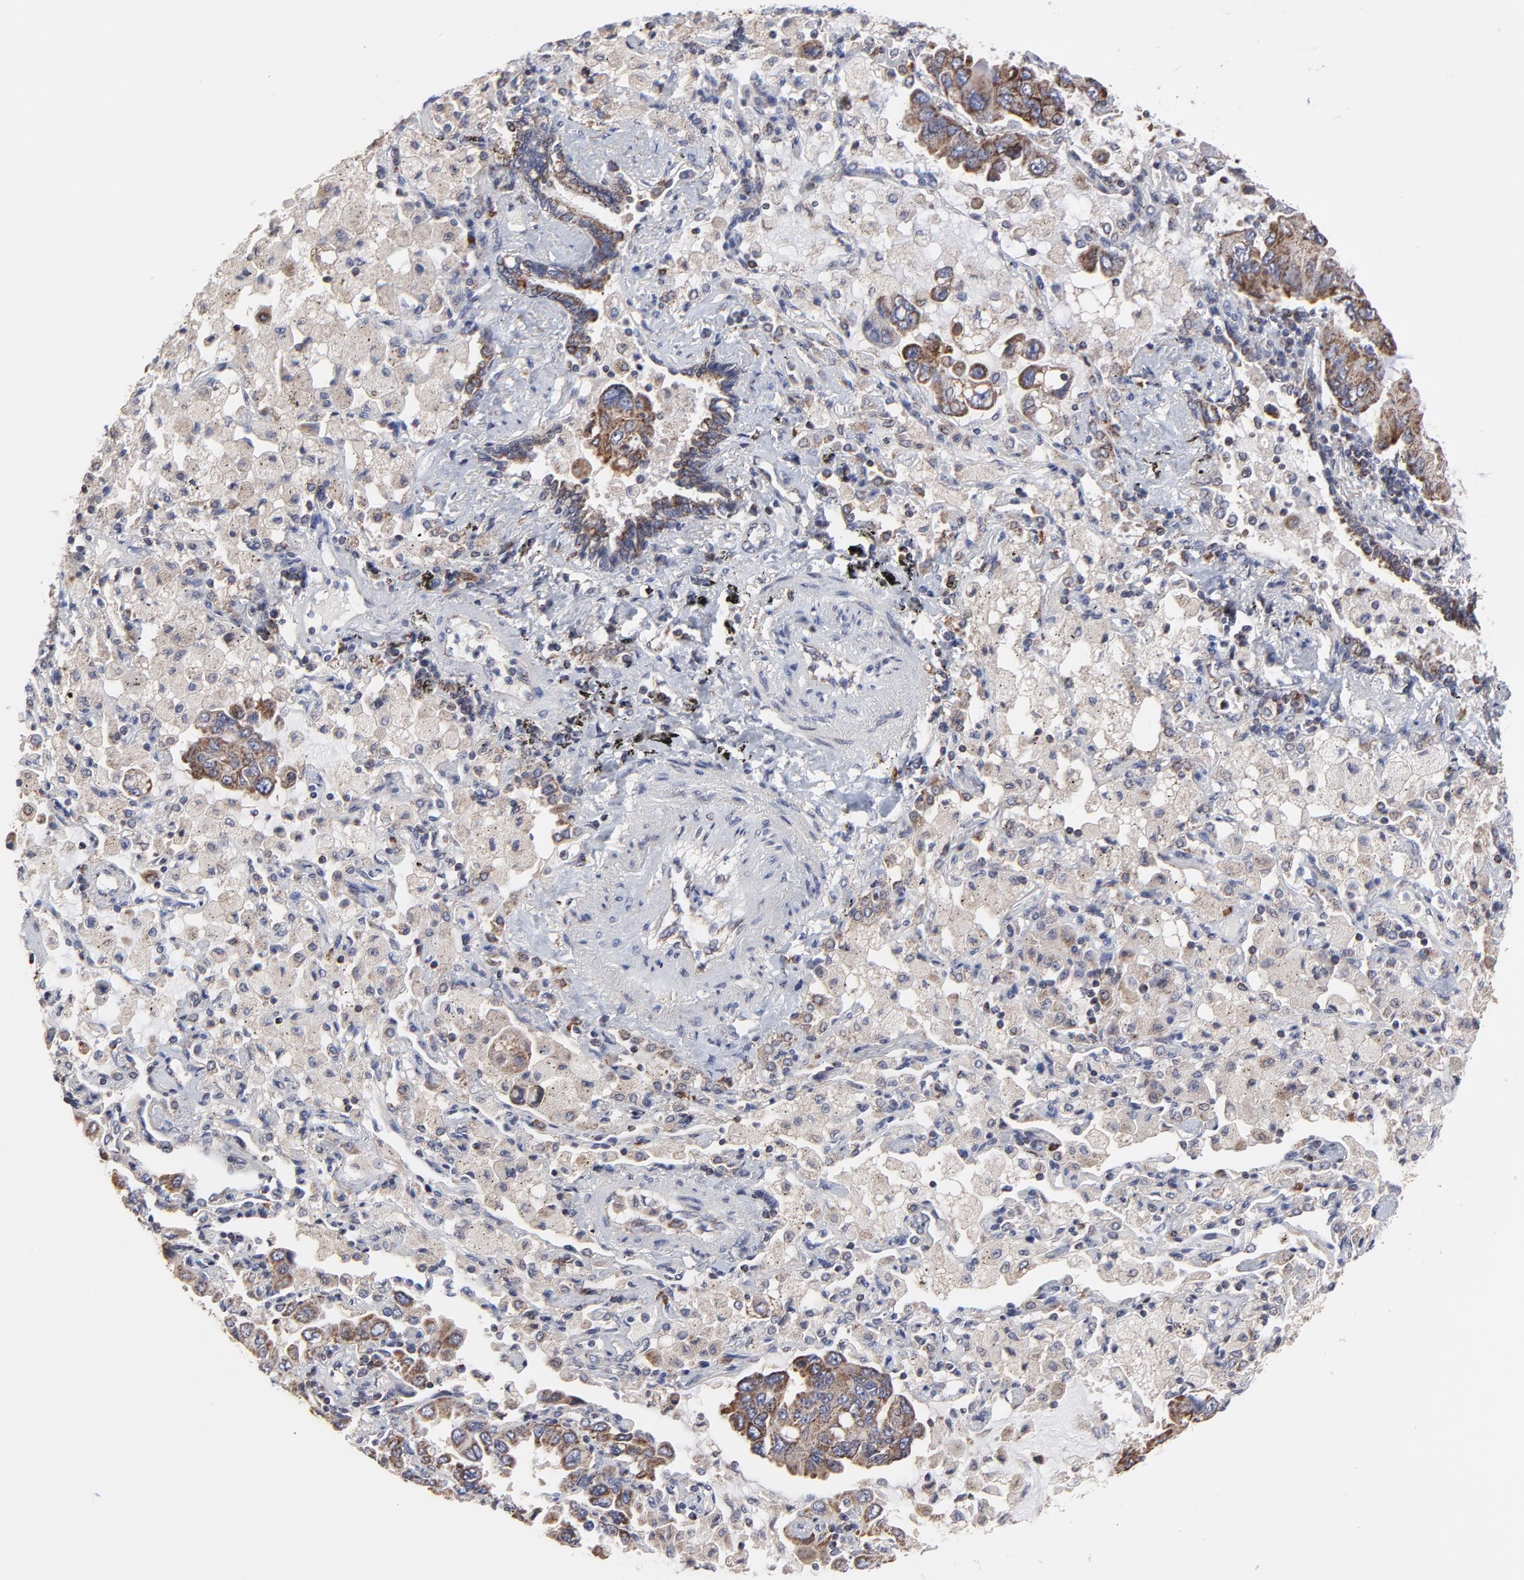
{"staining": {"intensity": "moderate", "quantity": ">75%", "location": "cytoplasmic/membranous"}, "tissue": "lung cancer", "cell_type": "Tumor cells", "image_type": "cancer", "snomed": [{"axis": "morphology", "description": "Adenocarcinoma, NOS"}, {"axis": "topography", "description": "Lung"}], "caption": "An IHC micrograph of neoplastic tissue is shown. Protein staining in brown labels moderate cytoplasmic/membranous positivity in adenocarcinoma (lung) within tumor cells. (IHC, brightfield microscopy, high magnification).", "gene": "ZNF550", "patient": {"sex": "male", "age": 64}}